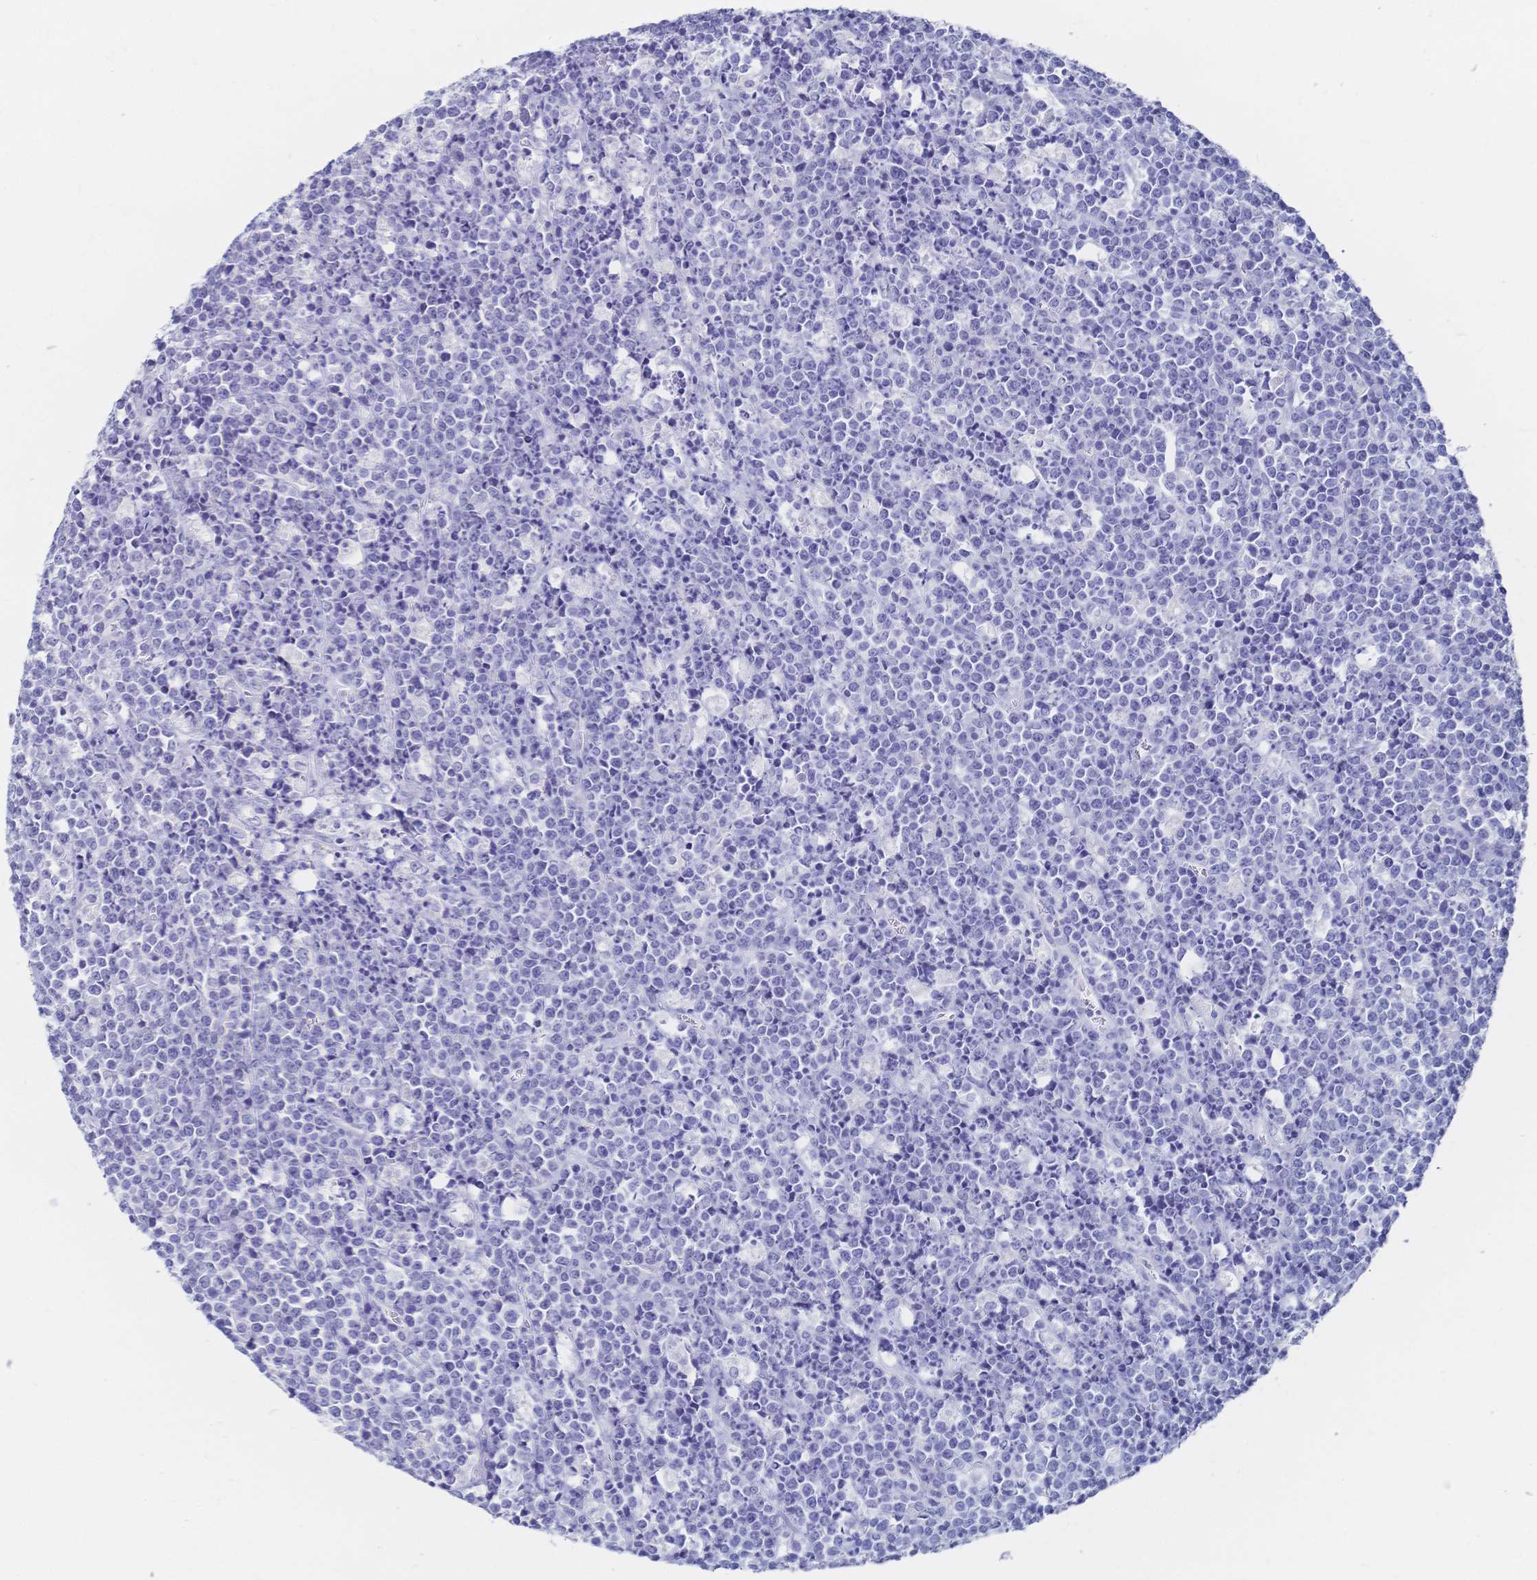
{"staining": {"intensity": "negative", "quantity": "none", "location": "none"}, "tissue": "lymphoma", "cell_type": "Tumor cells", "image_type": "cancer", "snomed": [{"axis": "morphology", "description": "Malignant lymphoma, non-Hodgkin's type, High grade"}, {"axis": "topography", "description": "Ovary"}], "caption": "An image of high-grade malignant lymphoma, non-Hodgkin's type stained for a protein displays no brown staining in tumor cells.", "gene": "IL2RB", "patient": {"sex": "female", "age": 56}}